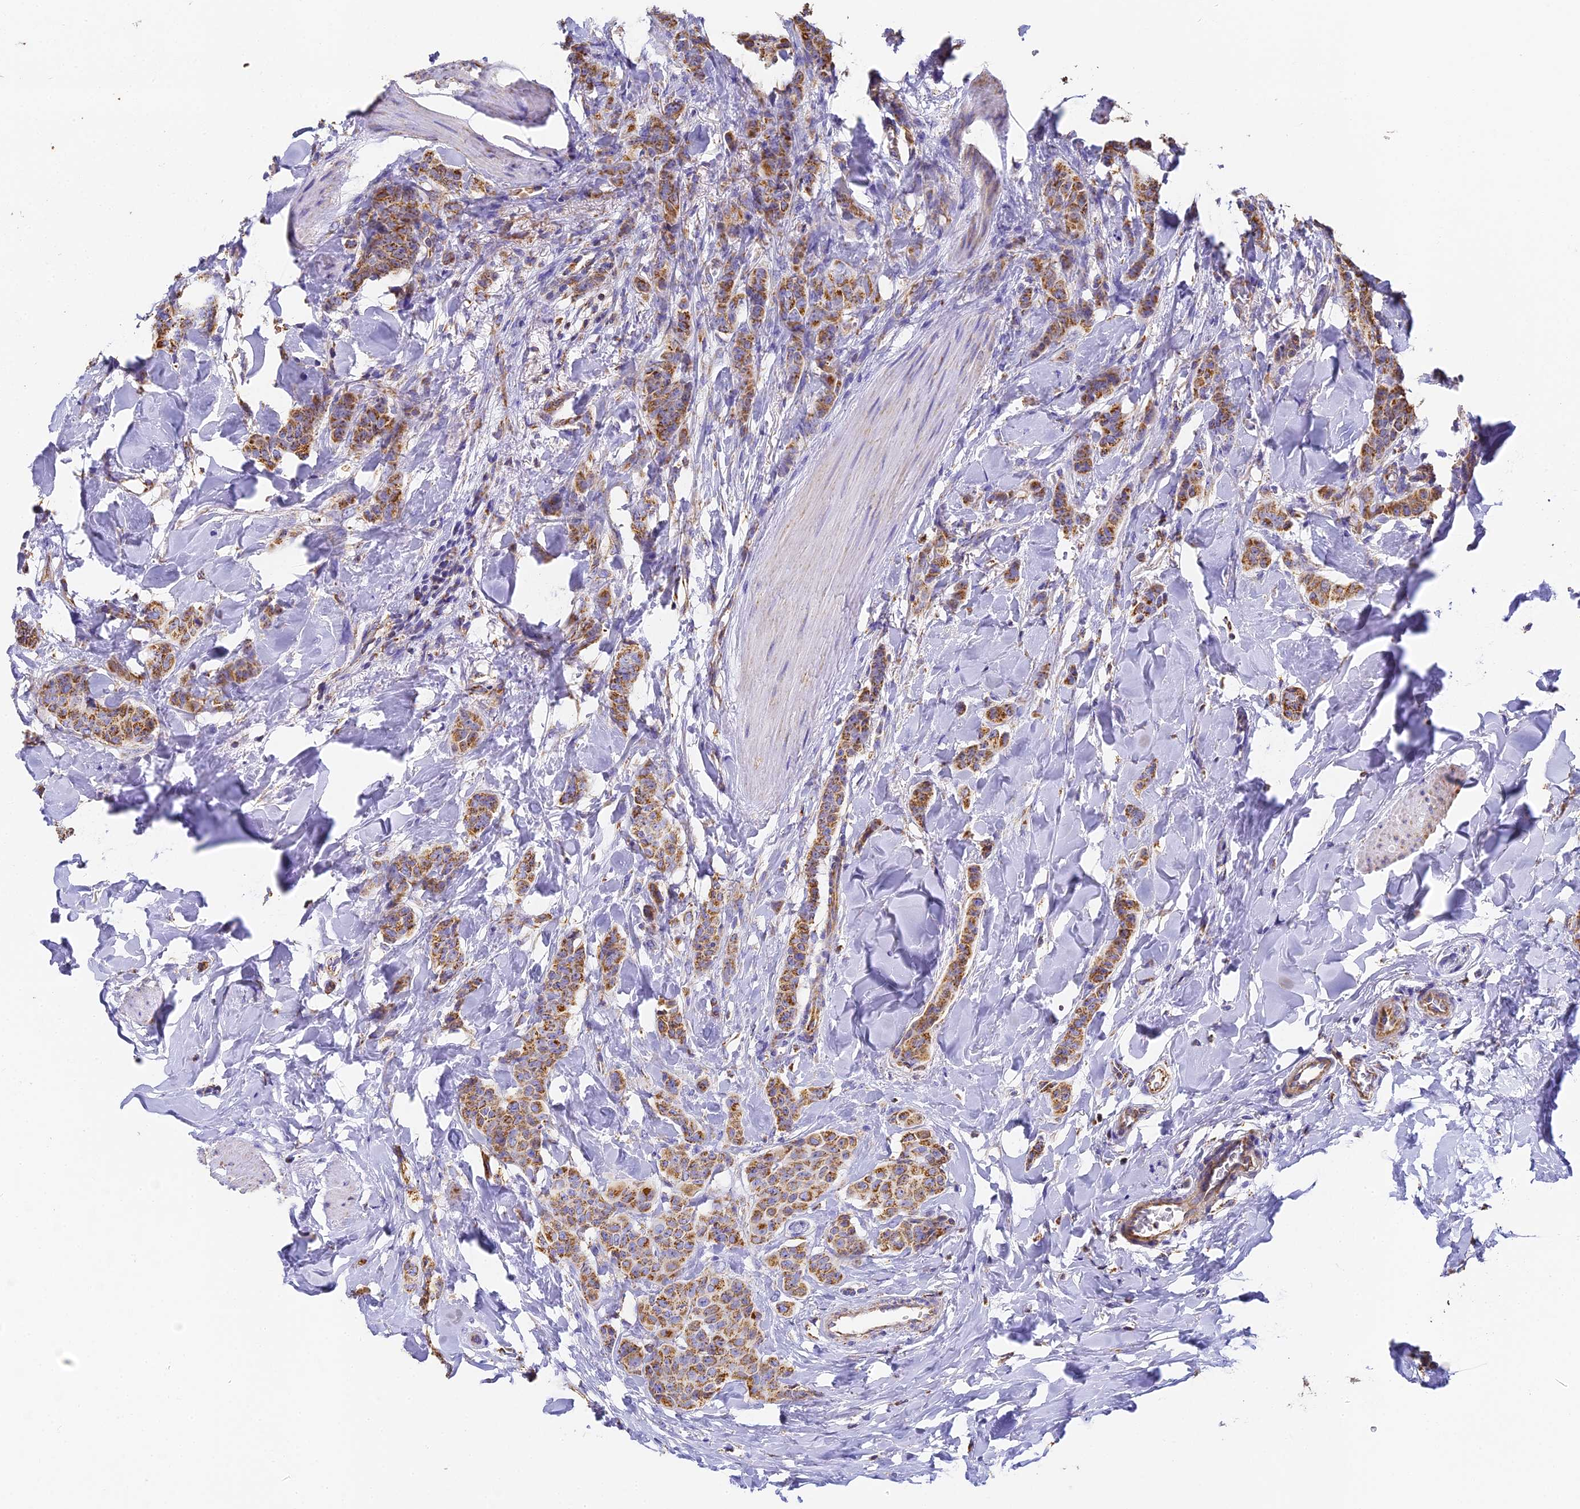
{"staining": {"intensity": "moderate", "quantity": ">75%", "location": "cytoplasmic/membranous"}, "tissue": "breast cancer", "cell_type": "Tumor cells", "image_type": "cancer", "snomed": [{"axis": "morphology", "description": "Duct carcinoma"}, {"axis": "topography", "description": "Breast"}], "caption": "Immunohistochemistry (IHC) of breast intraductal carcinoma shows medium levels of moderate cytoplasmic/membranous staining in approximately >75% of tumor cells. (DAB (3,3'-diaminobenzidine) = brown stain, brightfield microscopy at high magnification).", "gene": "COX6C", "patient": {"sex": "female", "age": 40}}